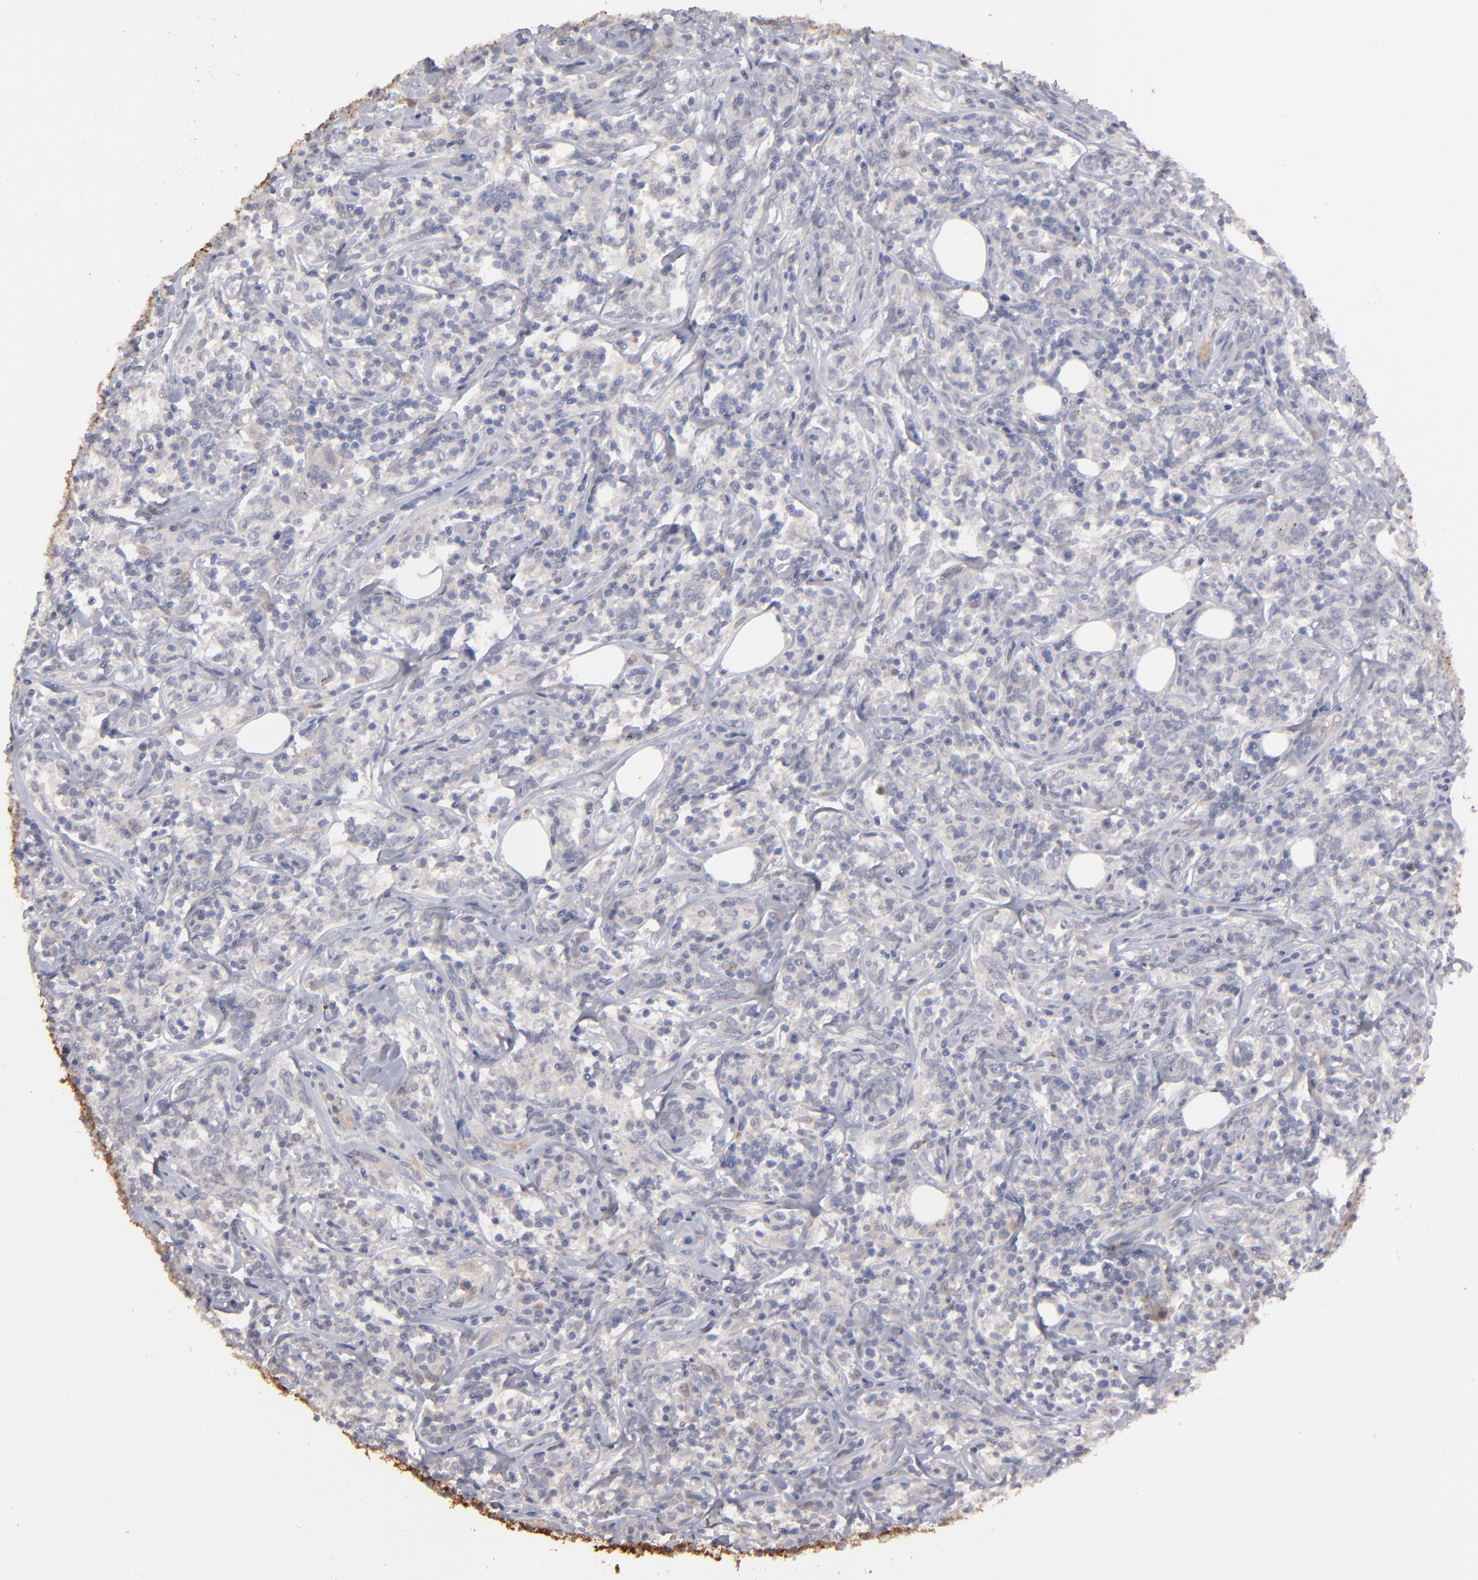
{"staining": {"intensity": "negative", "quantity": "none", "location": "none"}, "tissue": "lymphoma", "cell_type": "Tumor cells", "image_type": "cancer", "snomed": [{"axis": "morphology", "description": "Malignant lymphoma, non-Hodgkin's type, High grade"}, {"axis": "topography", "description": "Lymph node"}], "caption": "This photomicrograph is of lymphoma stained with immunohistochemistry (IHC) to label a protein in brown with the nuclei are counter-stained blue. There is no positivity in tumor cells.", "gene": "GPM6B", "patient": {"sex": "female", "age": 84}}